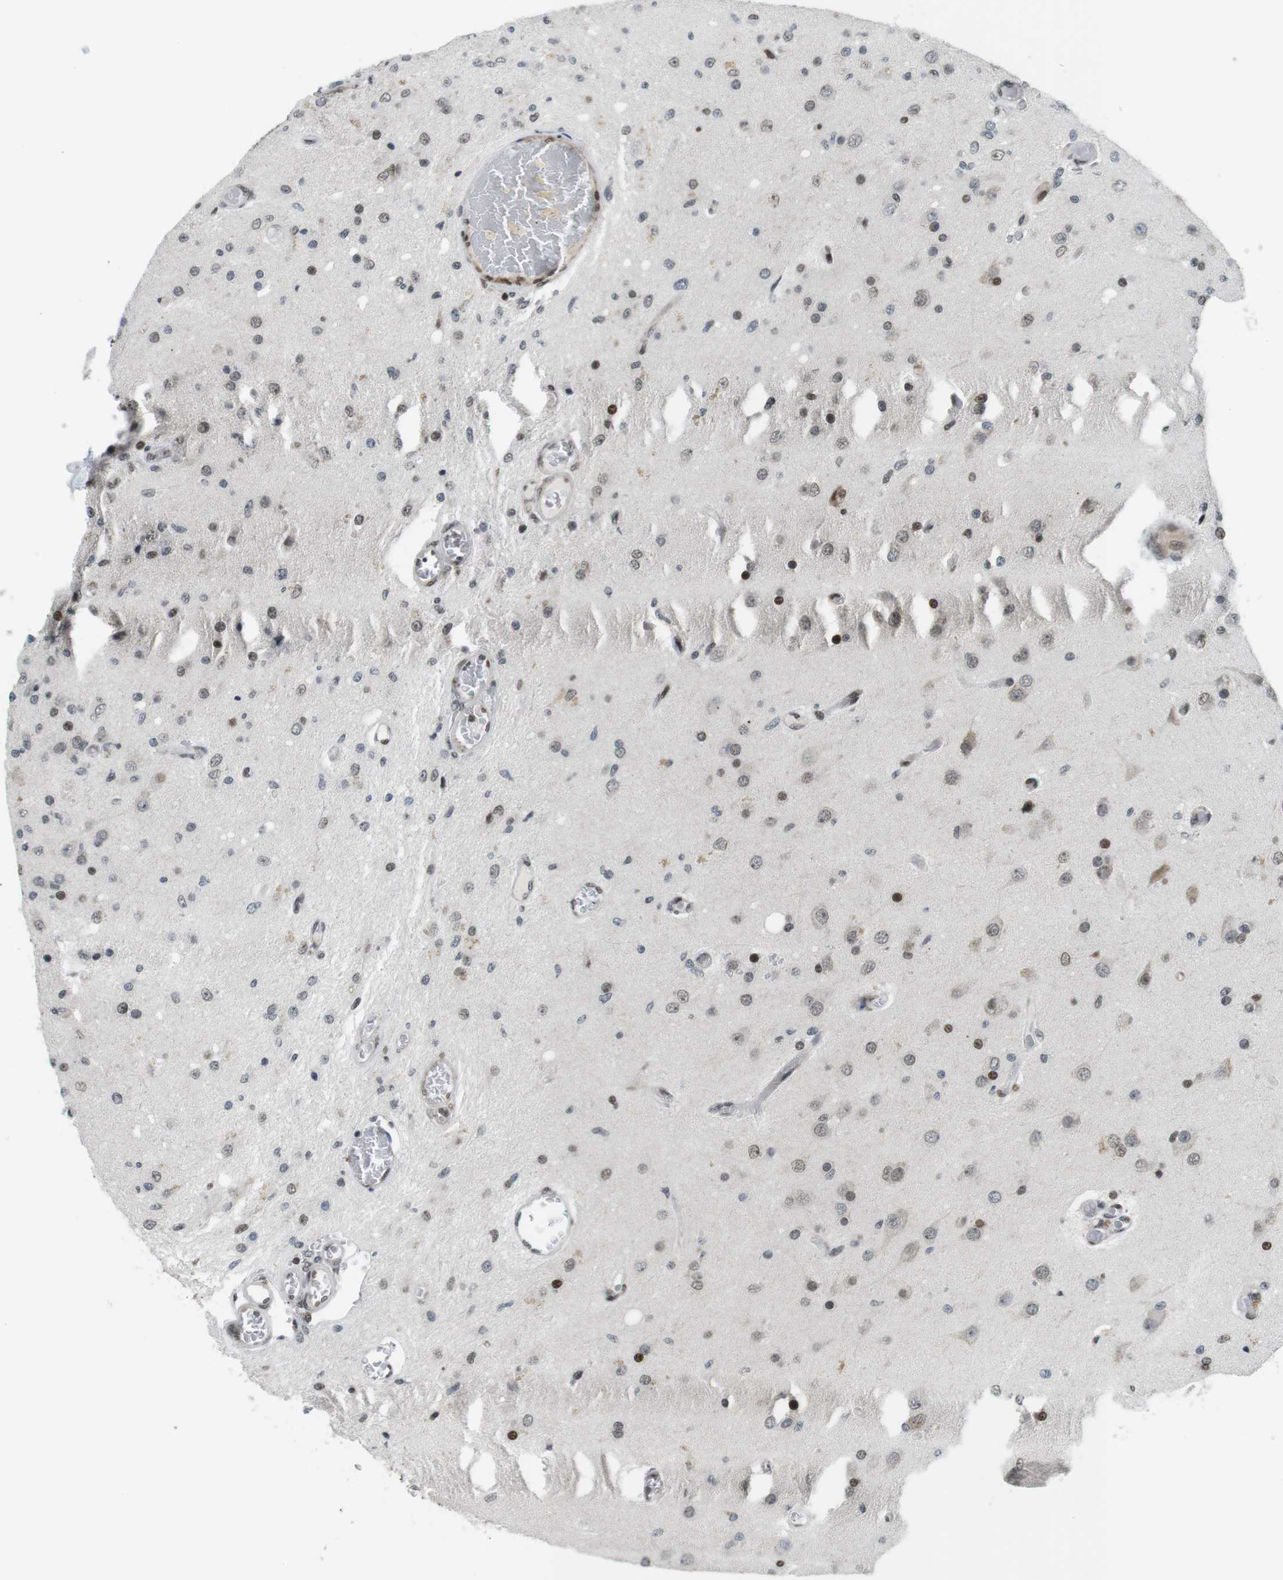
{"staining": {"intensity": "strong", "quantity": "<25%", "location": "nuclear"}, "tissue": "glioma", "cell_type": "Tumor cells", "image_type": "cancer", "snomed": [{"axis": "morphology", "description": "Normal tissue, NOS"}, {"axis": "morphology", "description": "Glioma, malignant, High grade"}, {"axis": "topography", "description": "Cerebral cortex"}], "caption": "Strong nuclear protein expression is appreciated in approximately <25% of tumor cells in high-grade glioma (malignant). (DAB = brown stain, brightfield microscopy at high magnification).", "gene": "CDC27", "patient": {"sex": "male", "age": 77}}